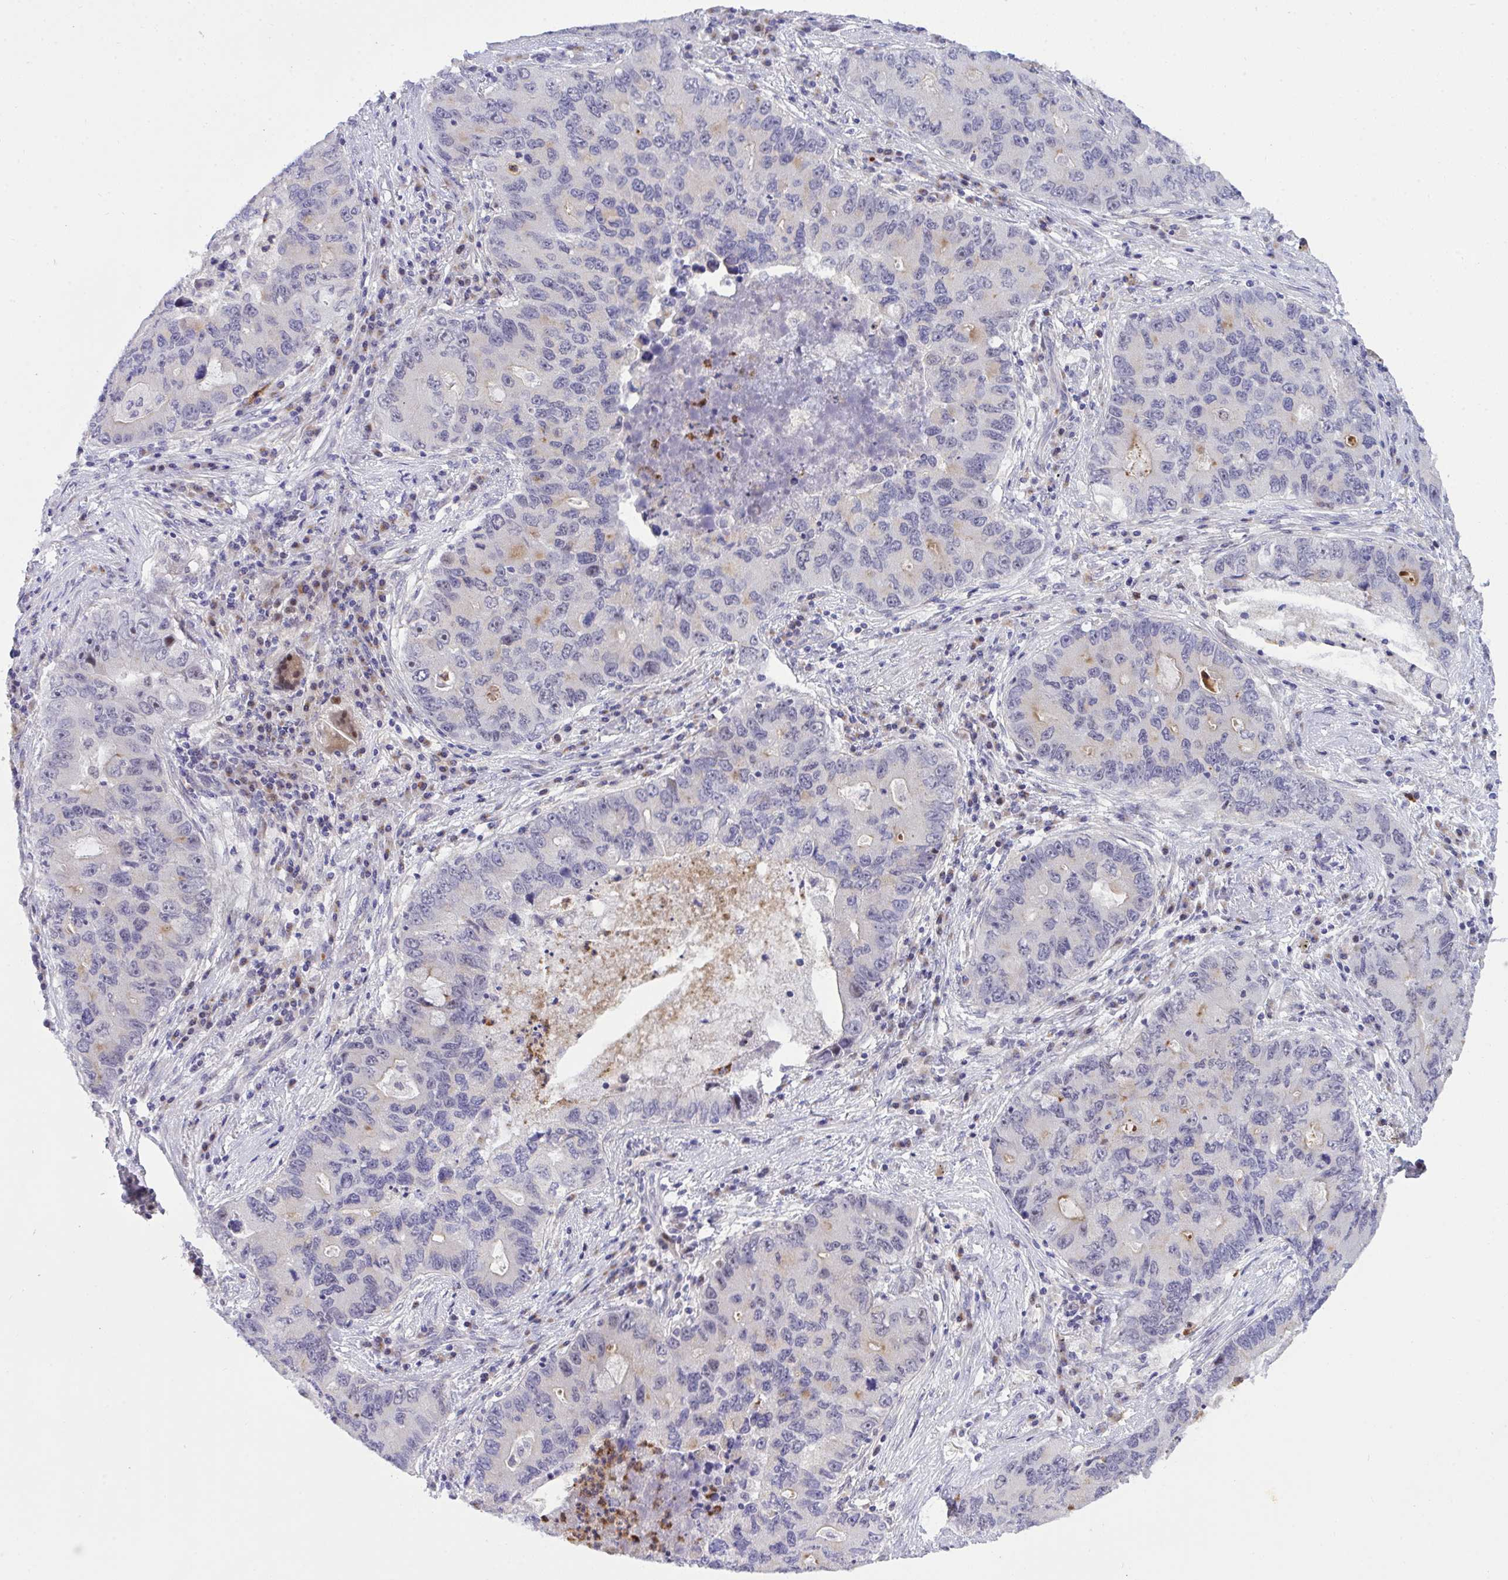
{"staining": {"intensity": "negative", "quantity": "none", "location": "none"}, "tissue": "lung cancer", "cell_type": "Tumor cells", "image_type": "cancer", "snomed": [{"axis": "morphology", "description": "Adenocarcinoma, NOS"}, {"axis": "morphology", "description": "Adenocarcinoma, metastatic, NOS"}, {"axis": "topography", "description": "Lymph node"}, {"axis": "topography", "description": "Lung"}], "caption": "Lung metastatic adenocarcinoma was stained to show a protein in brown. There is no significant expression in tumor cells.", "gene": "ZNF554", "patient": {"sex": "female", "age": 54}}